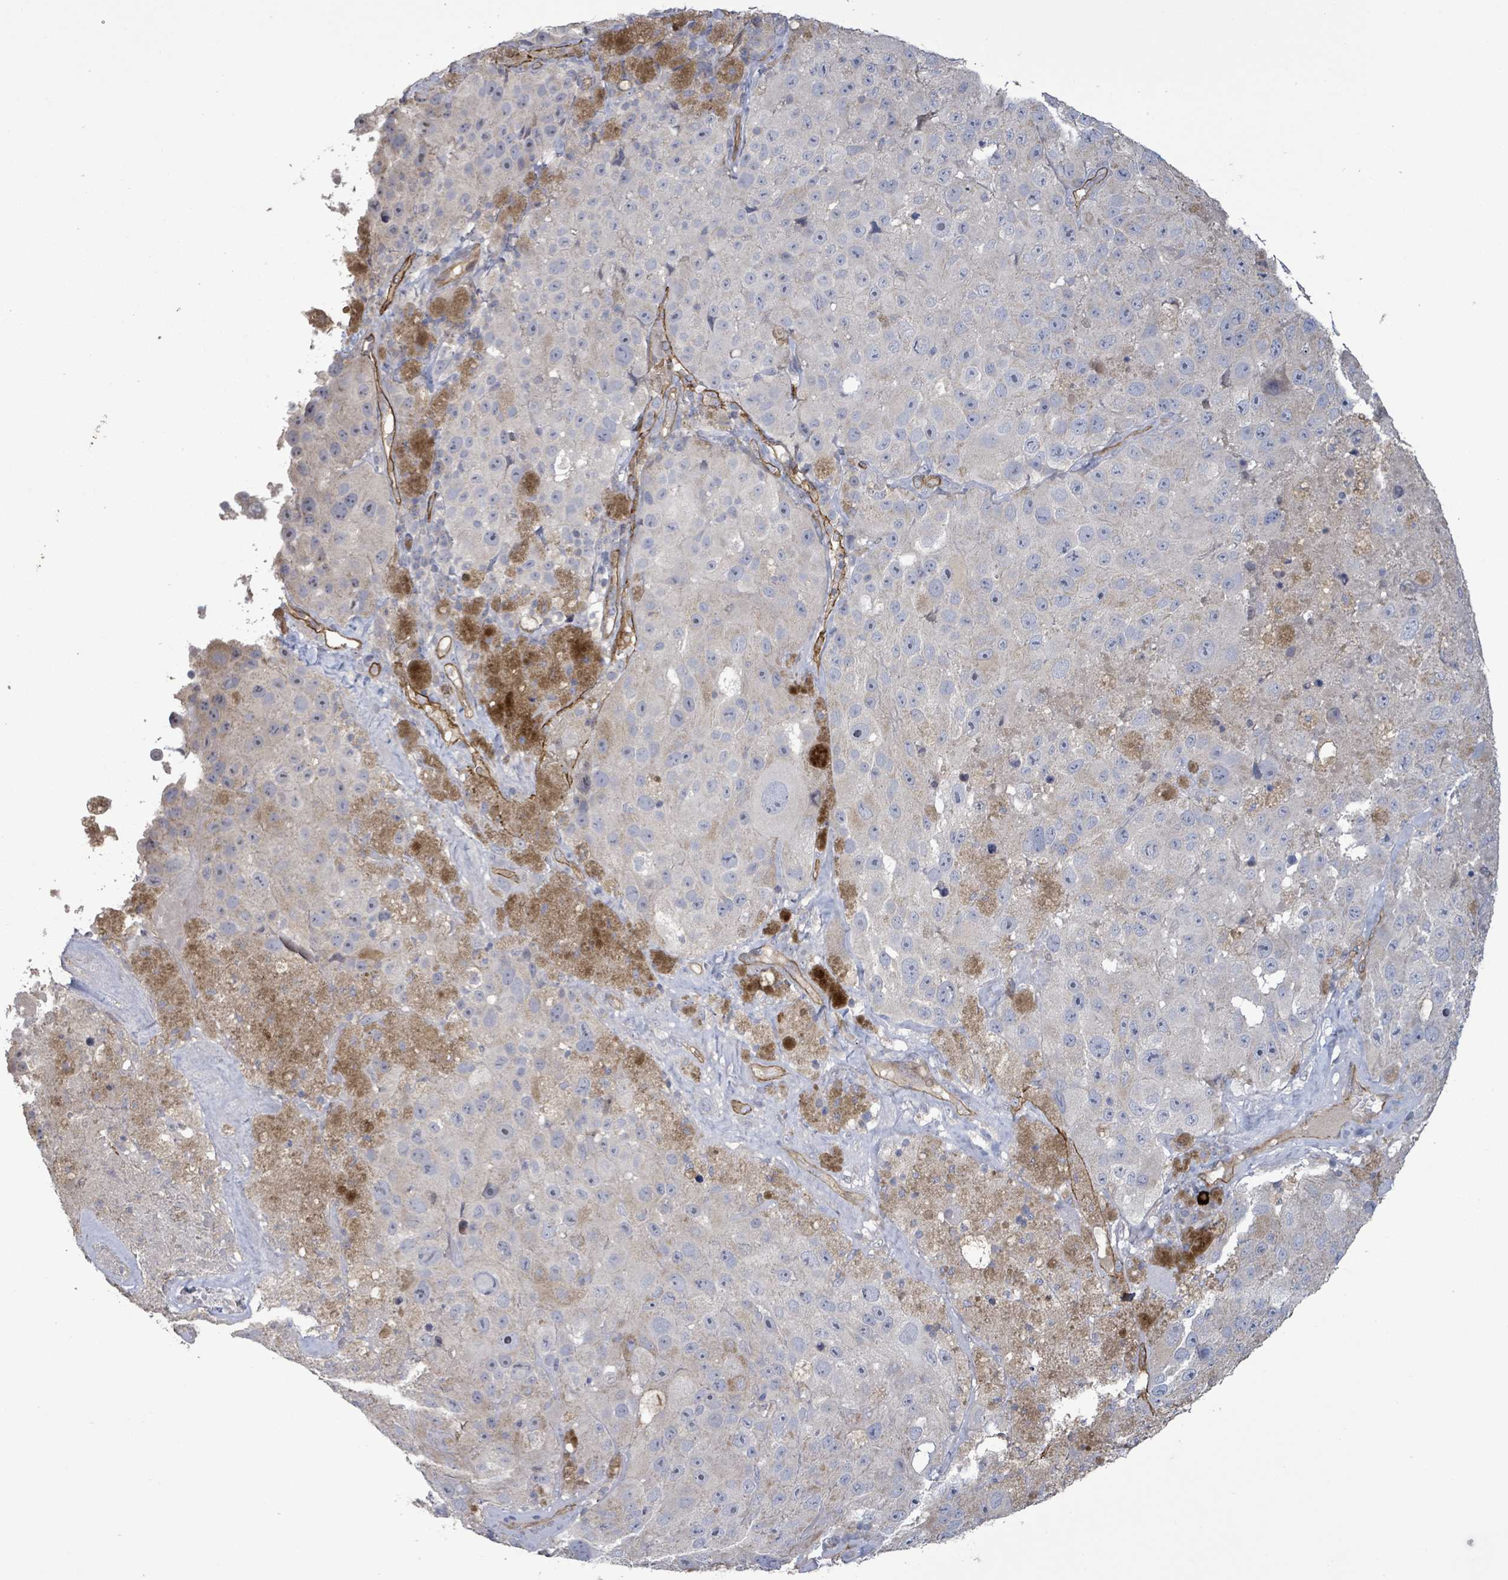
{"staining": {"intensity": "negative", "quantity": "none", "location": "none"}, "tissue": "melanoma", "cell_type": "Tumor cells", "image_type": "cancer", "snomed": [{"axis": "morphology", "description": "Malignant melanoma, Metastatic site"}, {"axis": "topography", "description": "Lymph node"}], "caption": "Tumor cells show no significant protein positivity in malignant melanoma (metastatic site).", "gene": "KANK3", "patient": {"sex": "male", "age": 62}}